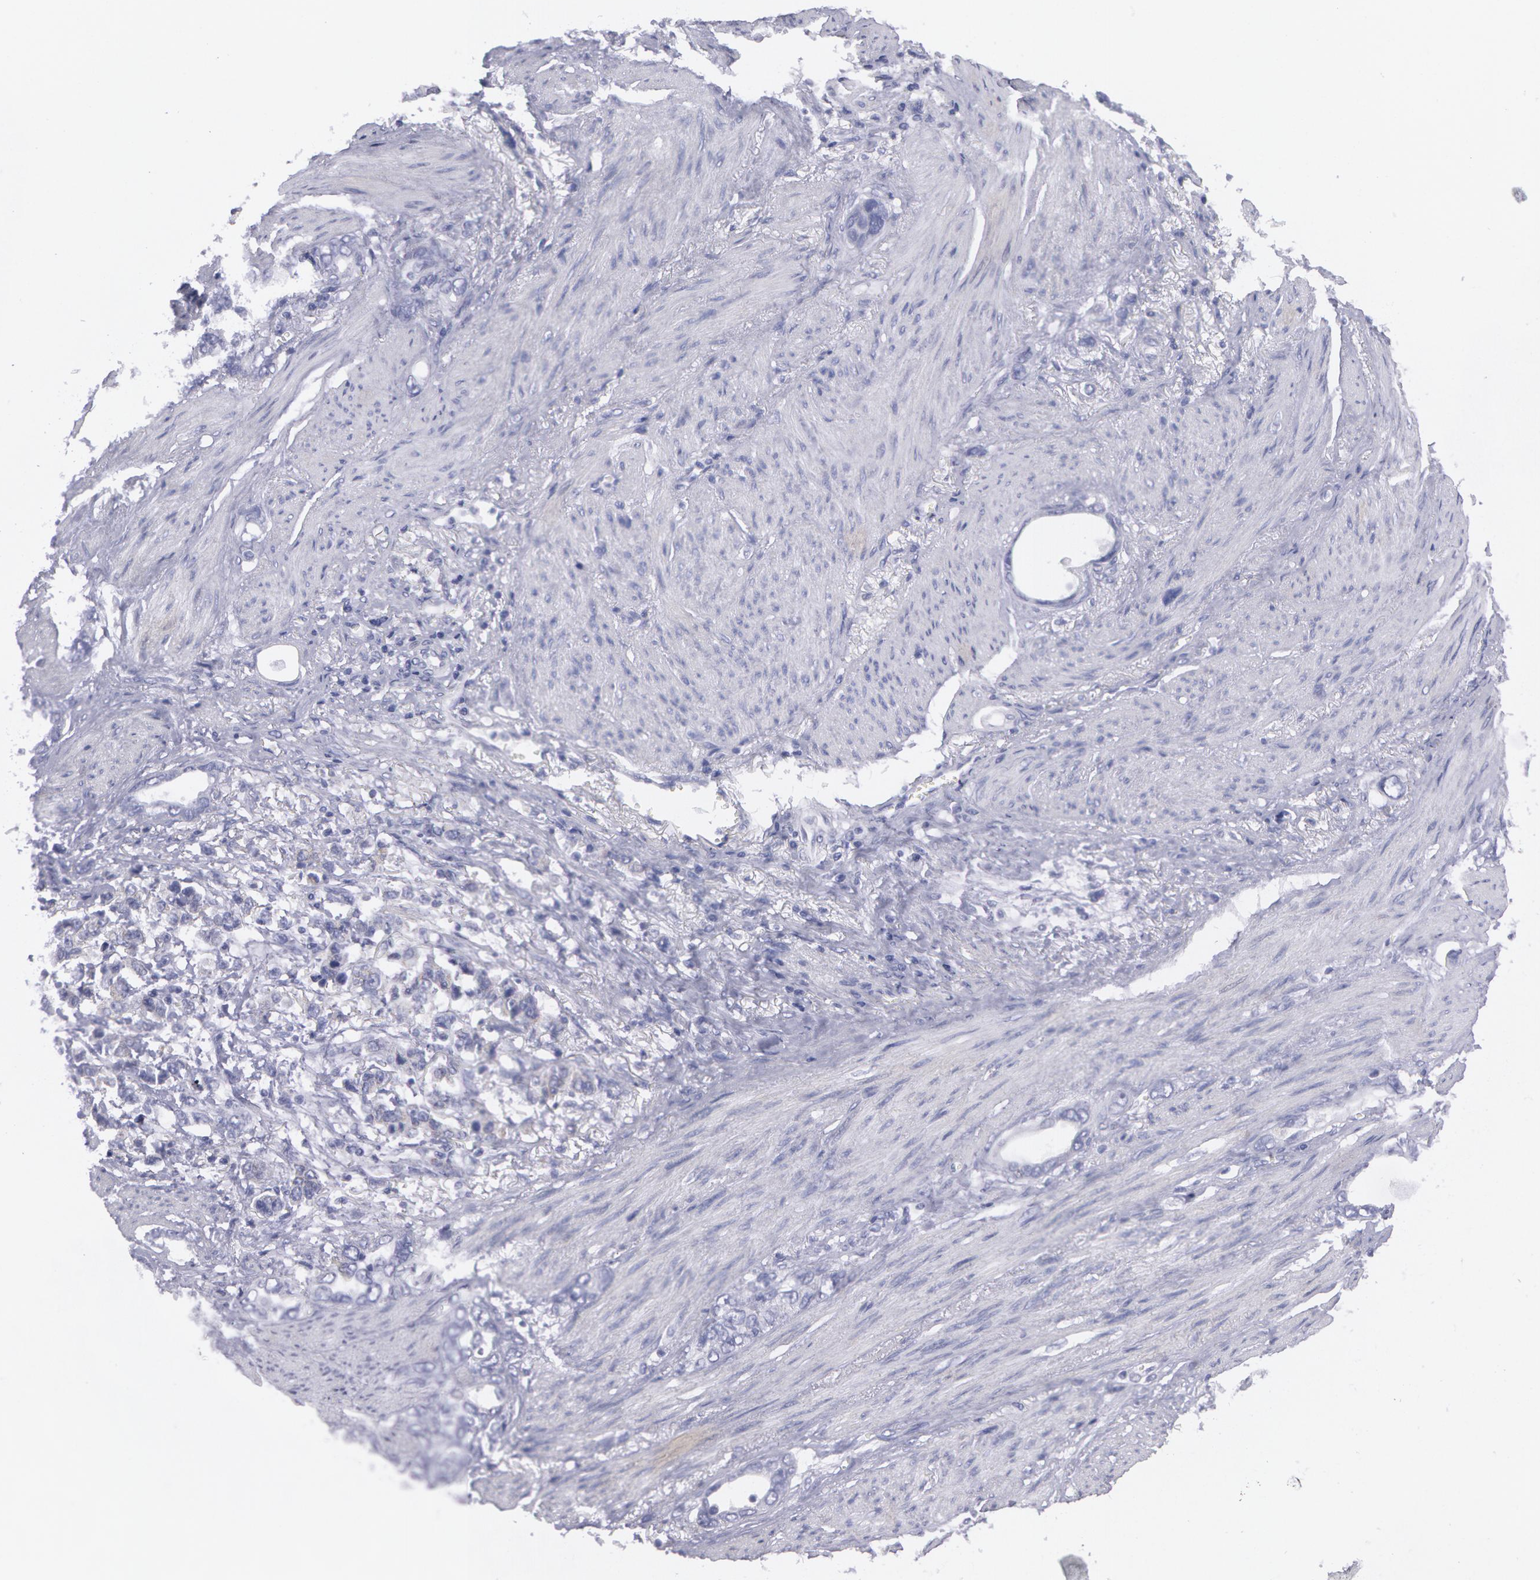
{"staining": {"intensity": "negative", "quantity": "none", "location": "none"}, "tissue": "stomach cancer", "cell_type": "Tumor cells", "image_type": "cancer", "snomed": [{"axis": "morphology", "description": "Adenocarcinoma, NOS"}, {"axis": "topography", "description": "Stomach"}], "caption": "This micrograph is of stomach adenocarcinoma stained with IHC to label a protein in brown with the nuclei are counter-stained blue. There is no expression in tumor cells.", "gene": "AMACR", "patient": {"sex": "male", "age": 78}}